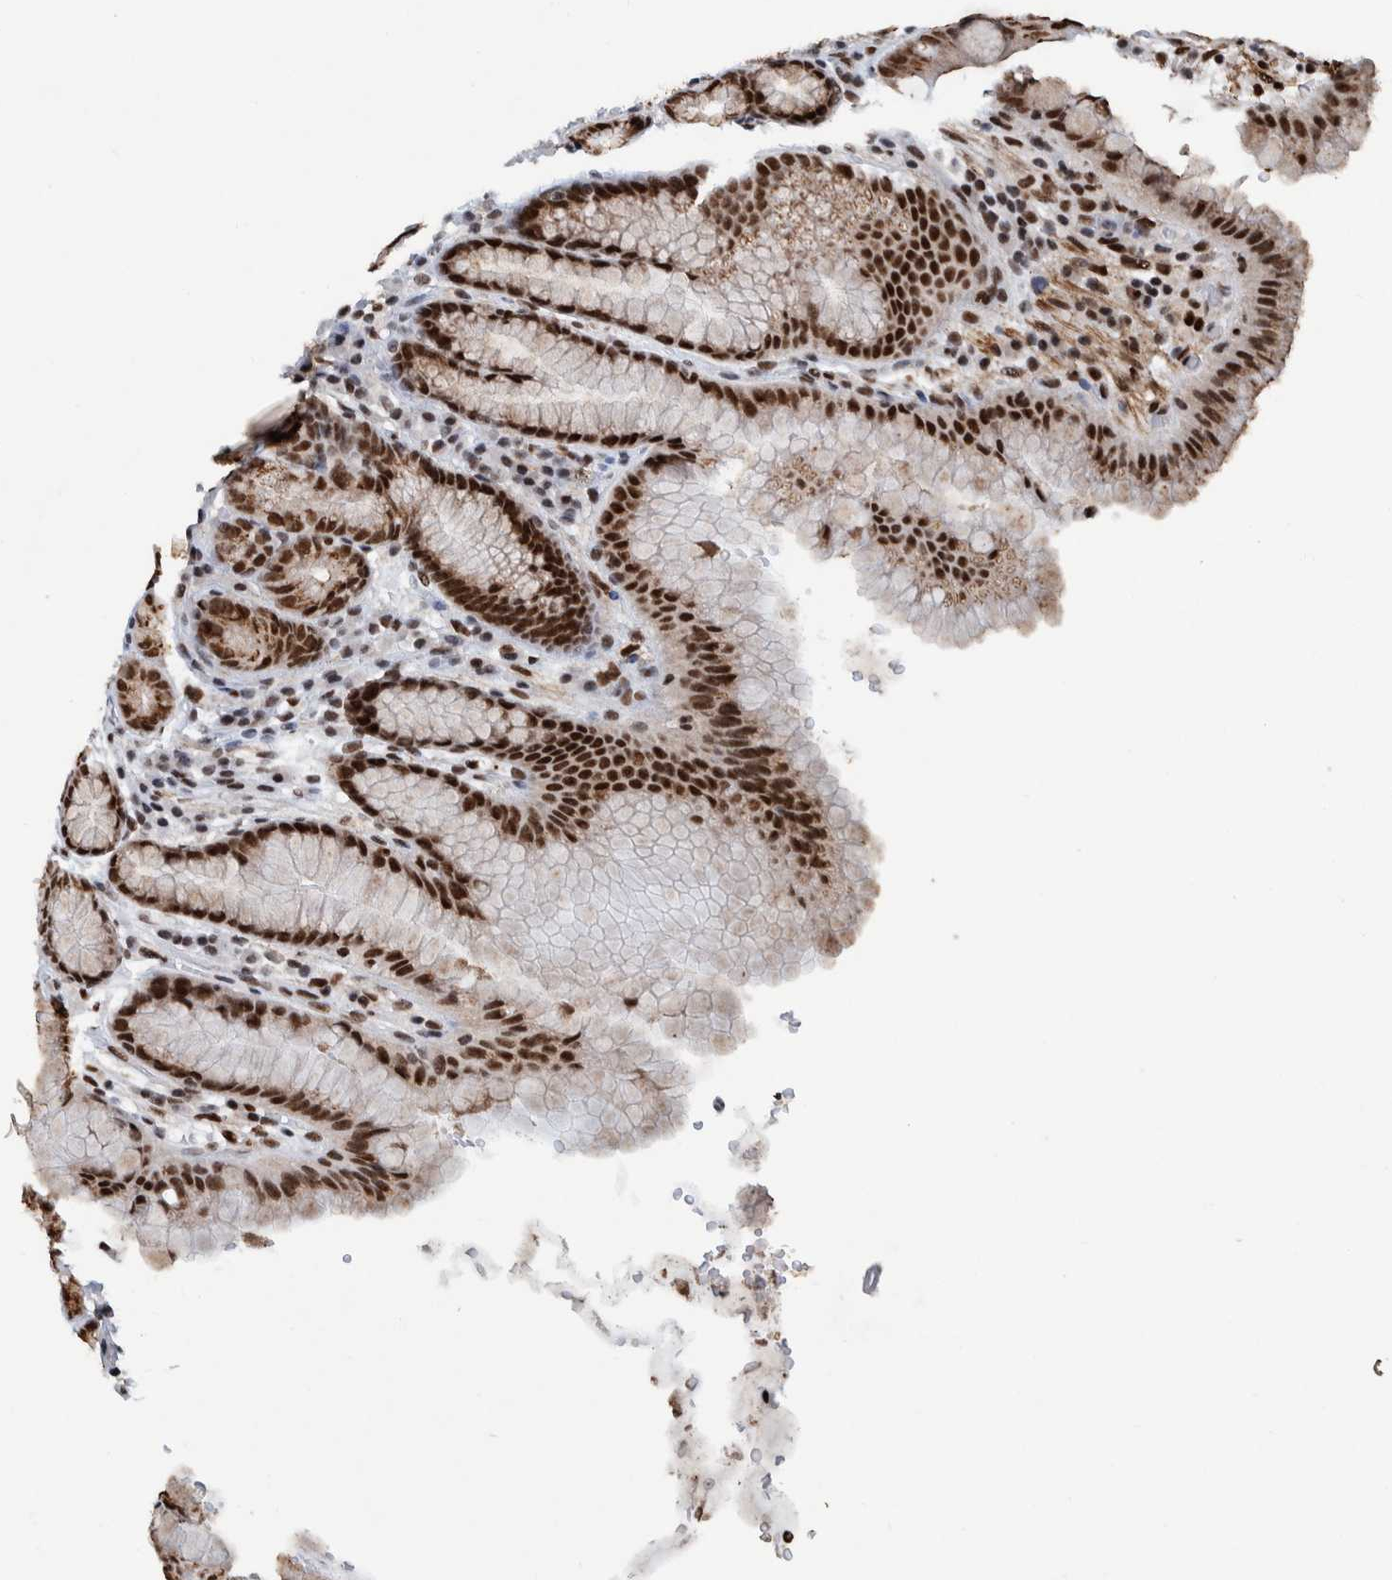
{"staining": {"intensity": "strong", "quantity": "25%-75%", "location": "nuclear"}, "tissue": "stomach", "cell_type": "Glandular cells", "image_type": "normal", "snomed": [{"axis": "morphology", "description": "Normal tissue, NOS"}, {"axis": "topography", "description": "Stomach, lower"}], "caption": "Immunohistochemical staining of normal human stomach shows high levels of strong nuclear positivity in approximately 25%-75% of glandular cells.", "gene": "TAF10", "patient": {"sex": "male", "age": 52}}